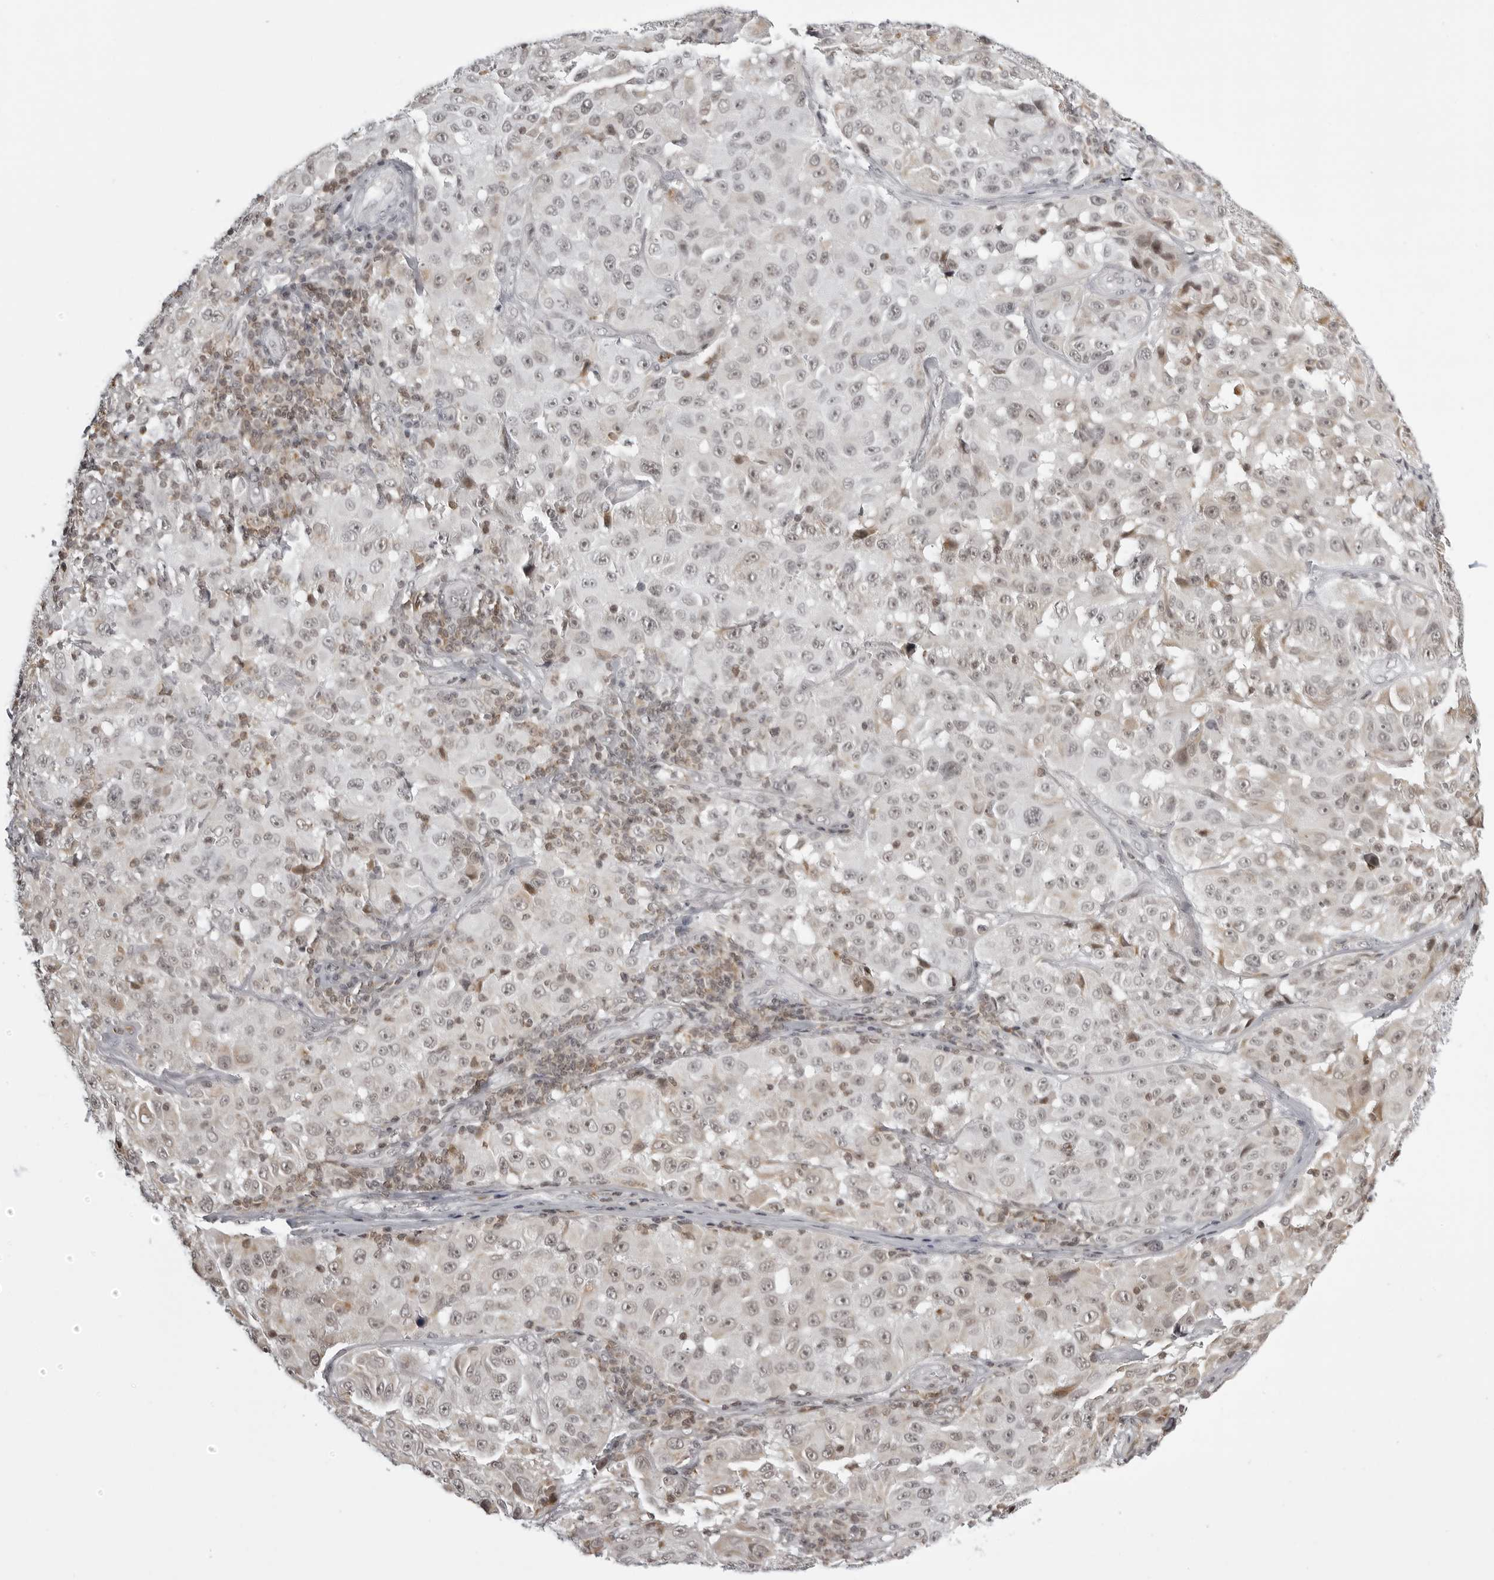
{"staining": {"intensity": "strong", "quantity": "25%-75%", "location": "nuclear"}, "tissue": "melanoma", "cell_type": "Tumor cells", "image_type": "cancer", "snomed": [{"axis": "morphology", "description": "Malignant melanoma, NOS"}, {"axis": "topography", "description": "Skin"}], "caption": "Immunohistochemistry (IHC) staining of melanoma, which exhibits high levels of strong nuclear expression in about 25%-75% of tumor cells indicating strong nuclear protein expression. The staining was performed using DAB (brown) for protein detection and nuclei were counterstained in hematoxylin (blue).", "gene": "WRAP53", "patient": {"sex": "male", "age": 66}}